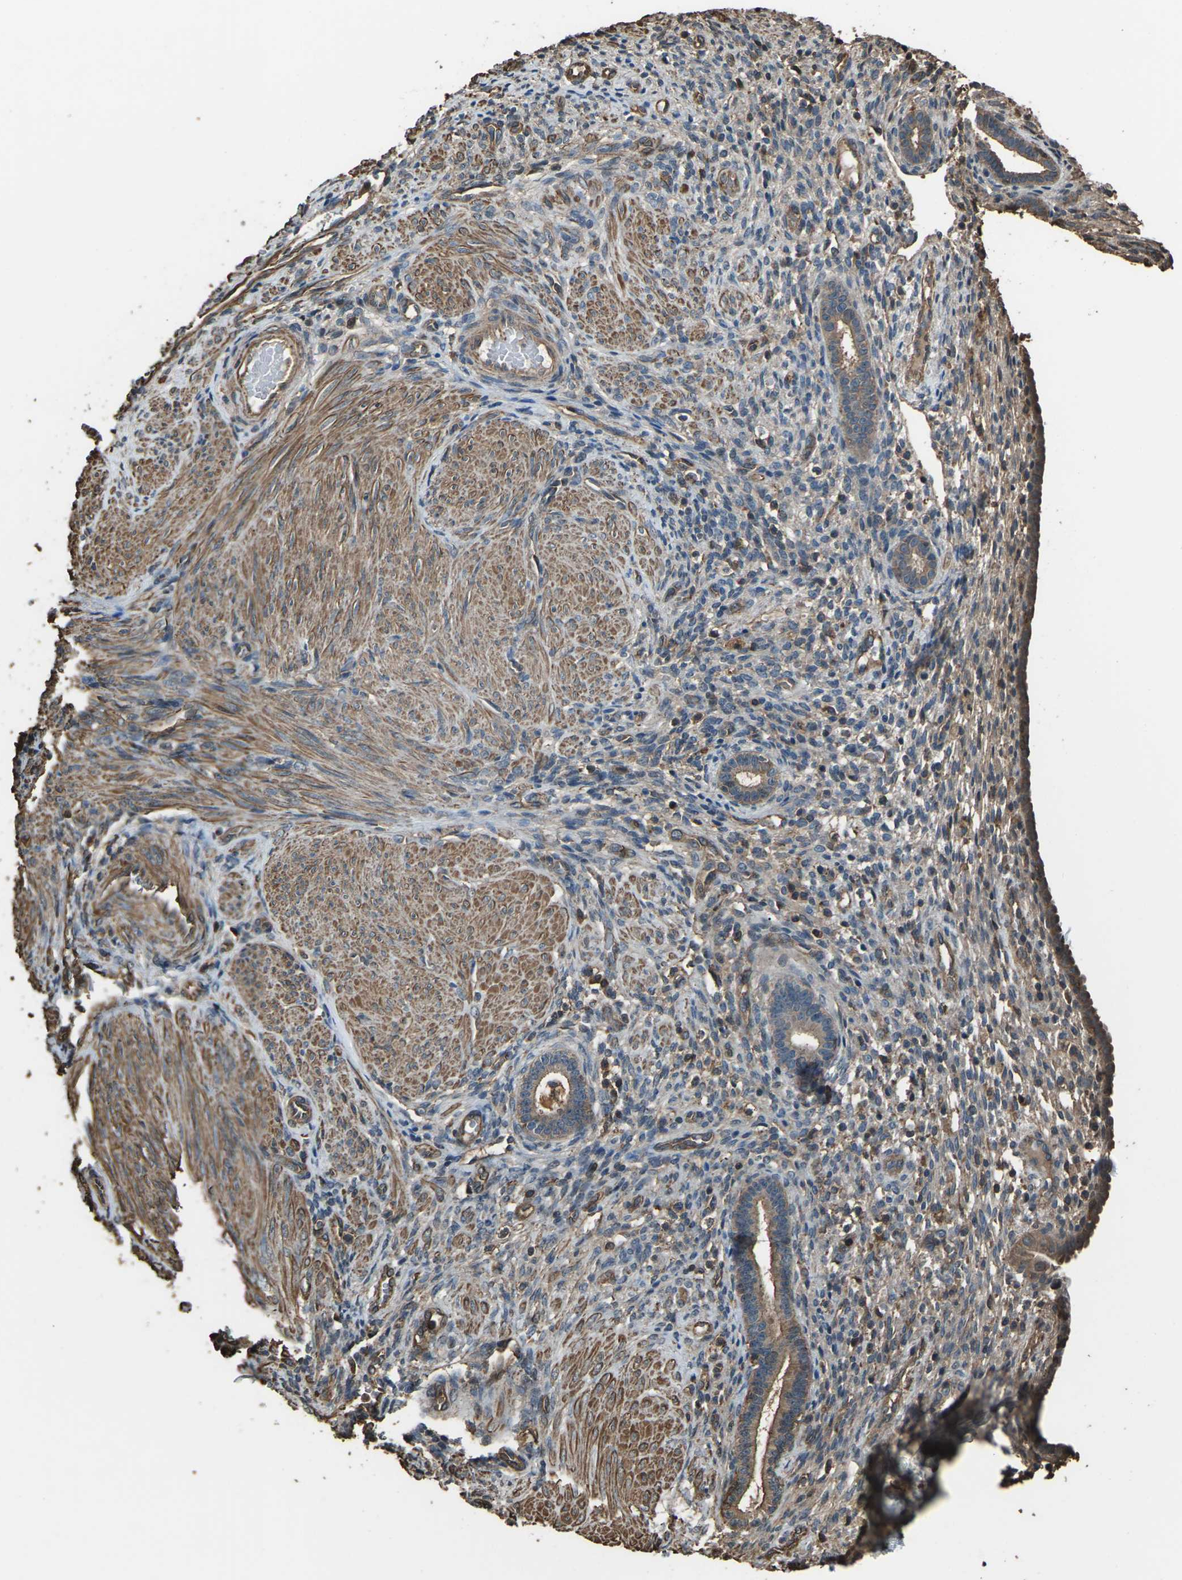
{"staining": {"intensity": "negative", "quantity": "none", "location": "none"}, "tissue": "endometrium", "cell_type": "Cells in endometrial stroma", "image_type": "normal", "snomed": [{"axis": "morphology", "description": "Normal tissue, NOS"}, {"axis": "topography", "description": "Endometrium"}], "caption": "IHC photomicrograph of unremarkable endometrium stained for a protein (brown), which shows no positivity in cells in endometrial stroma.", "gene": "DHPS", "patient": {"sex": "female", "age": 72}}